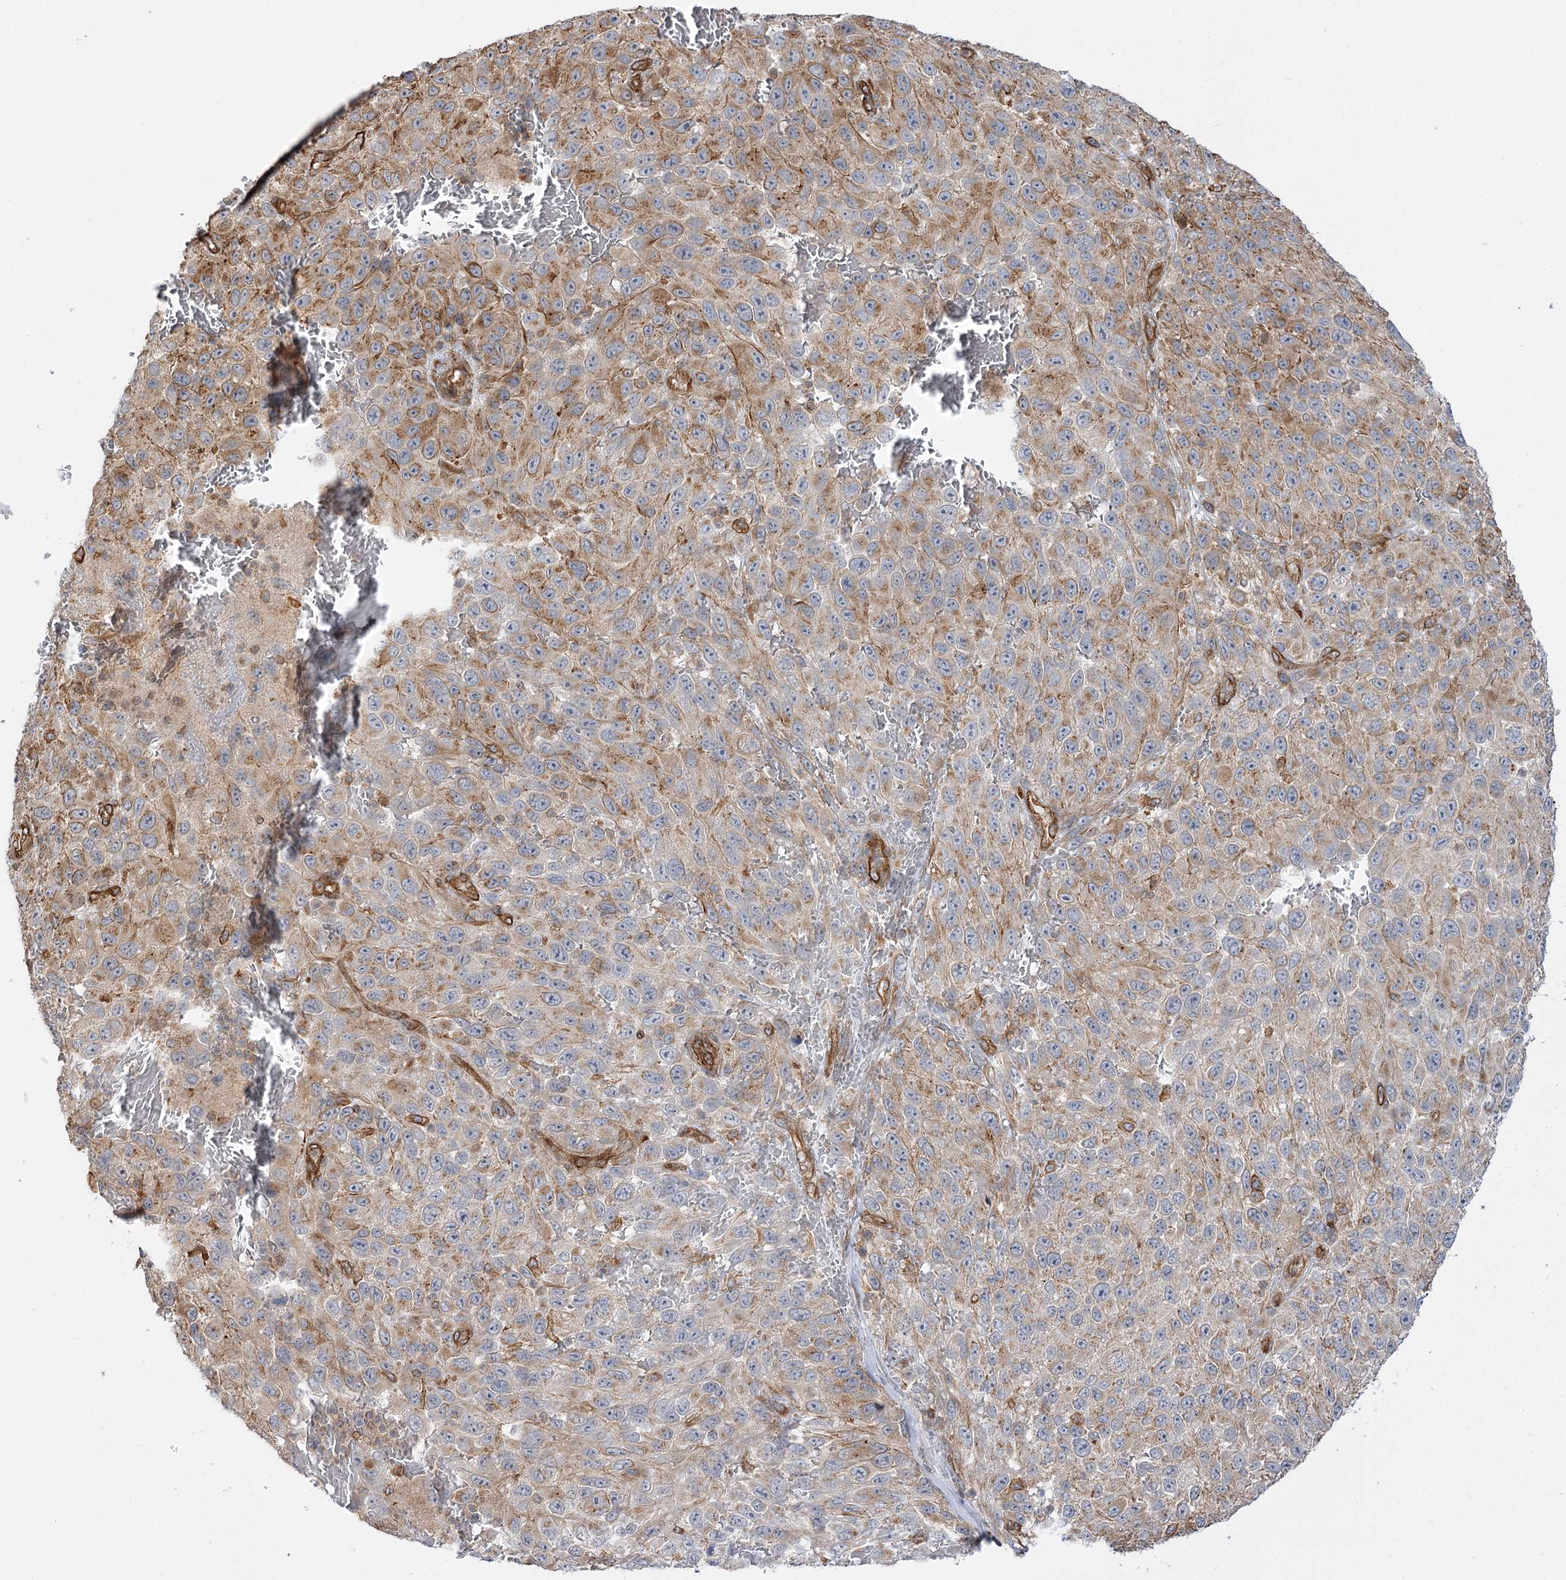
{"staining": {"intensity": "moderate", "quantity": "25%-75%", "location": "cytoplasmic/membranous"}, "tissue": "melanoma", "cell_type": "Tumor cells", "image_type": "cancer", "snomed": [{"axis": "morphology", "description": "Malignant melanoma, NOS"}, {"axis": "topography", "description": "Skin"}], "caption": "This histopathology image displays IHC staining of human malignant melanoma, with medium moderate cytoplasmic/membranous staining in about 25%-75% of tumor cells.", "gene": "SH3BP5L", "patient": {"sex": "female", "age": 96}}